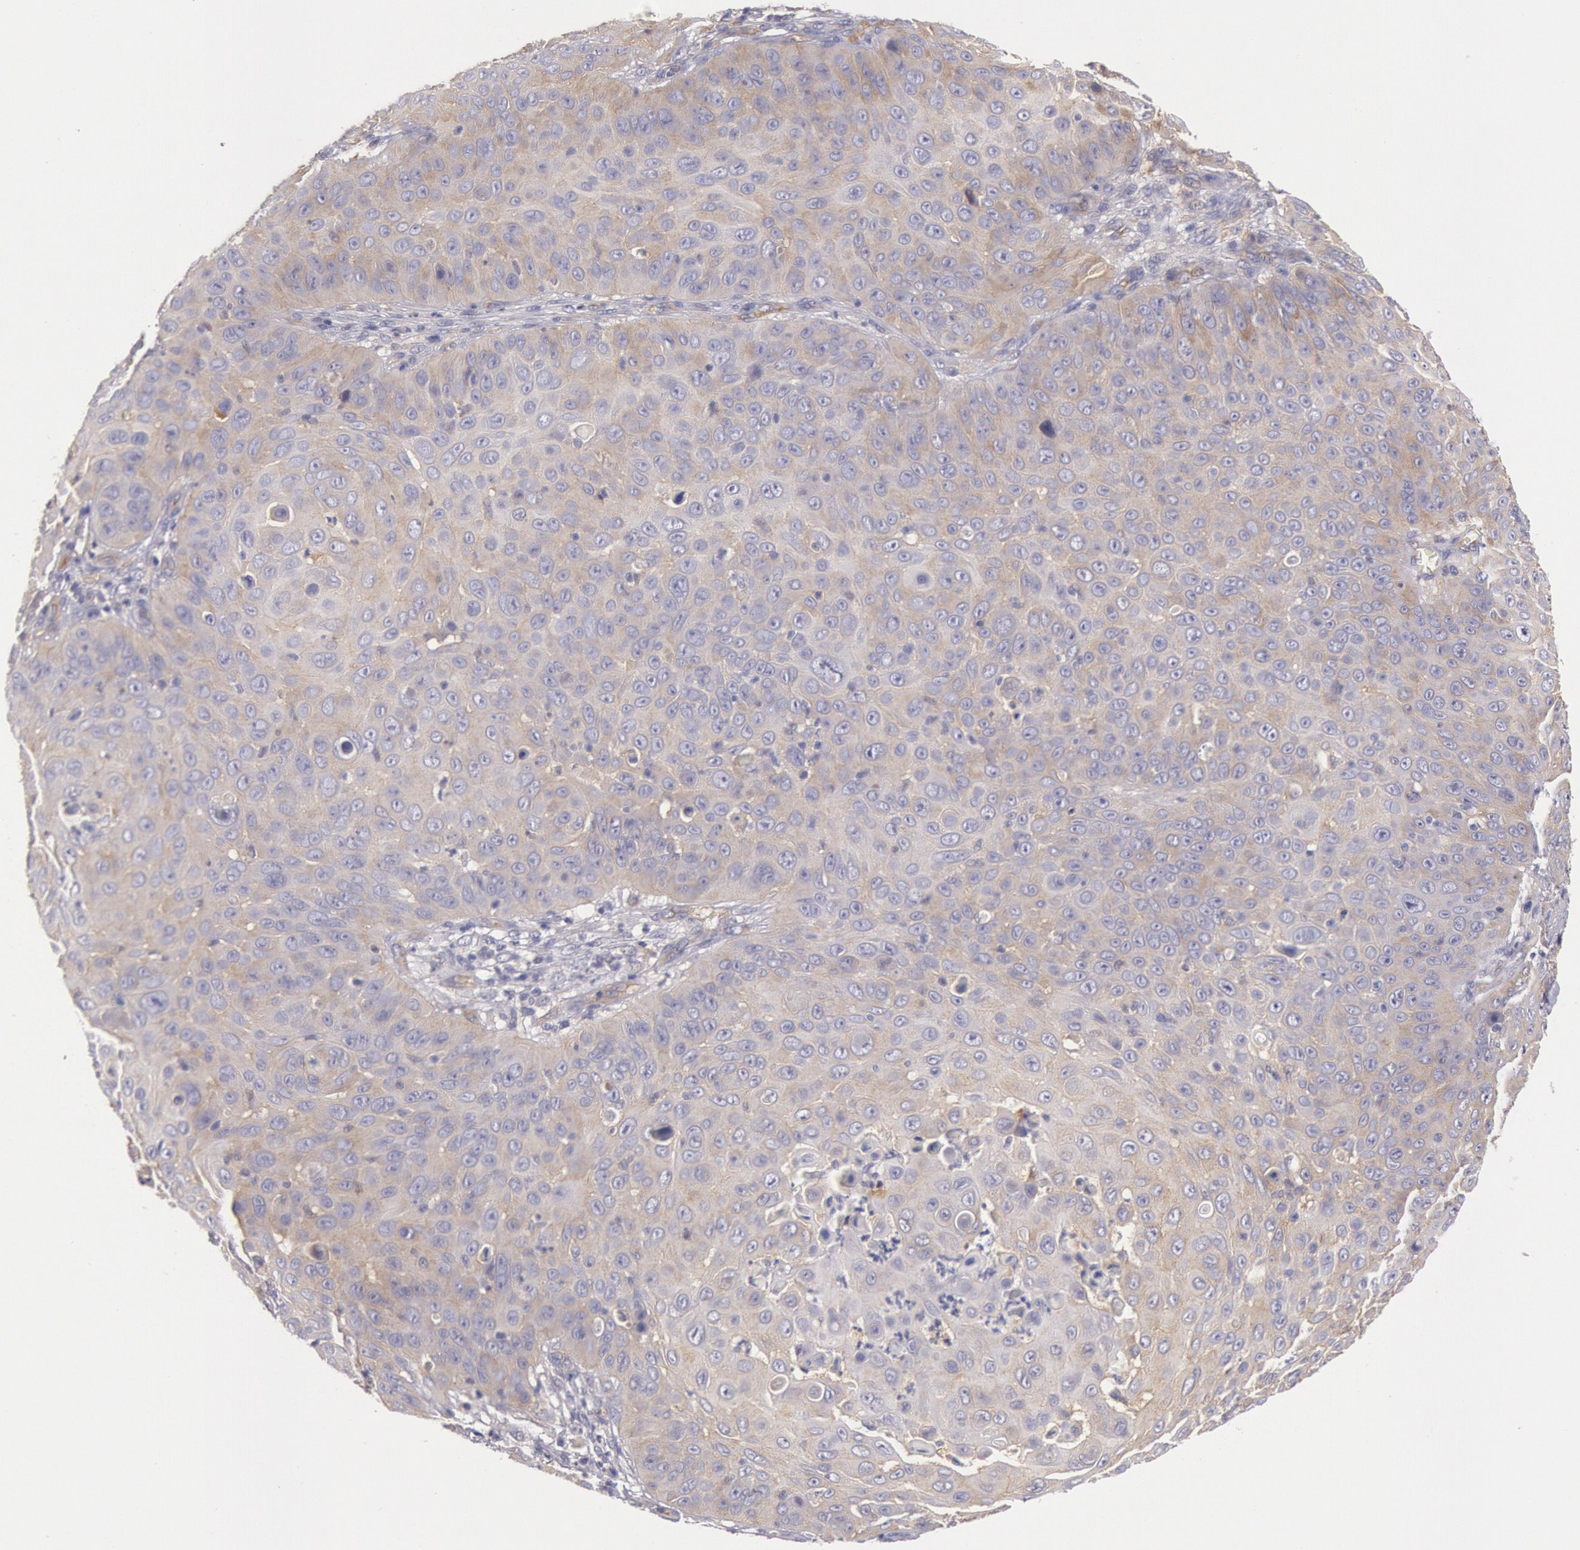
{"staining": {"intensity": "weak", "quantity": ">75%", "location": "cytoplasmic/membranous"}, "tissue": "skin cancer", "cell_type": "Tumor cells", "image_type": "cancer", "snomed": [{"axis": "morphology", "description": "Squamous cell carcinoma, NOS"}, {"axis": "topography", "description": "Skin"}], "caption": "A photomicrograph showing weak cytoplasmic/membranous expression in about >75% of tumor cells in skin cancer (squamous cell carcinoma), as visualized by brown immunohistochemical staining.", "gene": "MYO5A", "patient": {"sex": "male", "age": 82}}